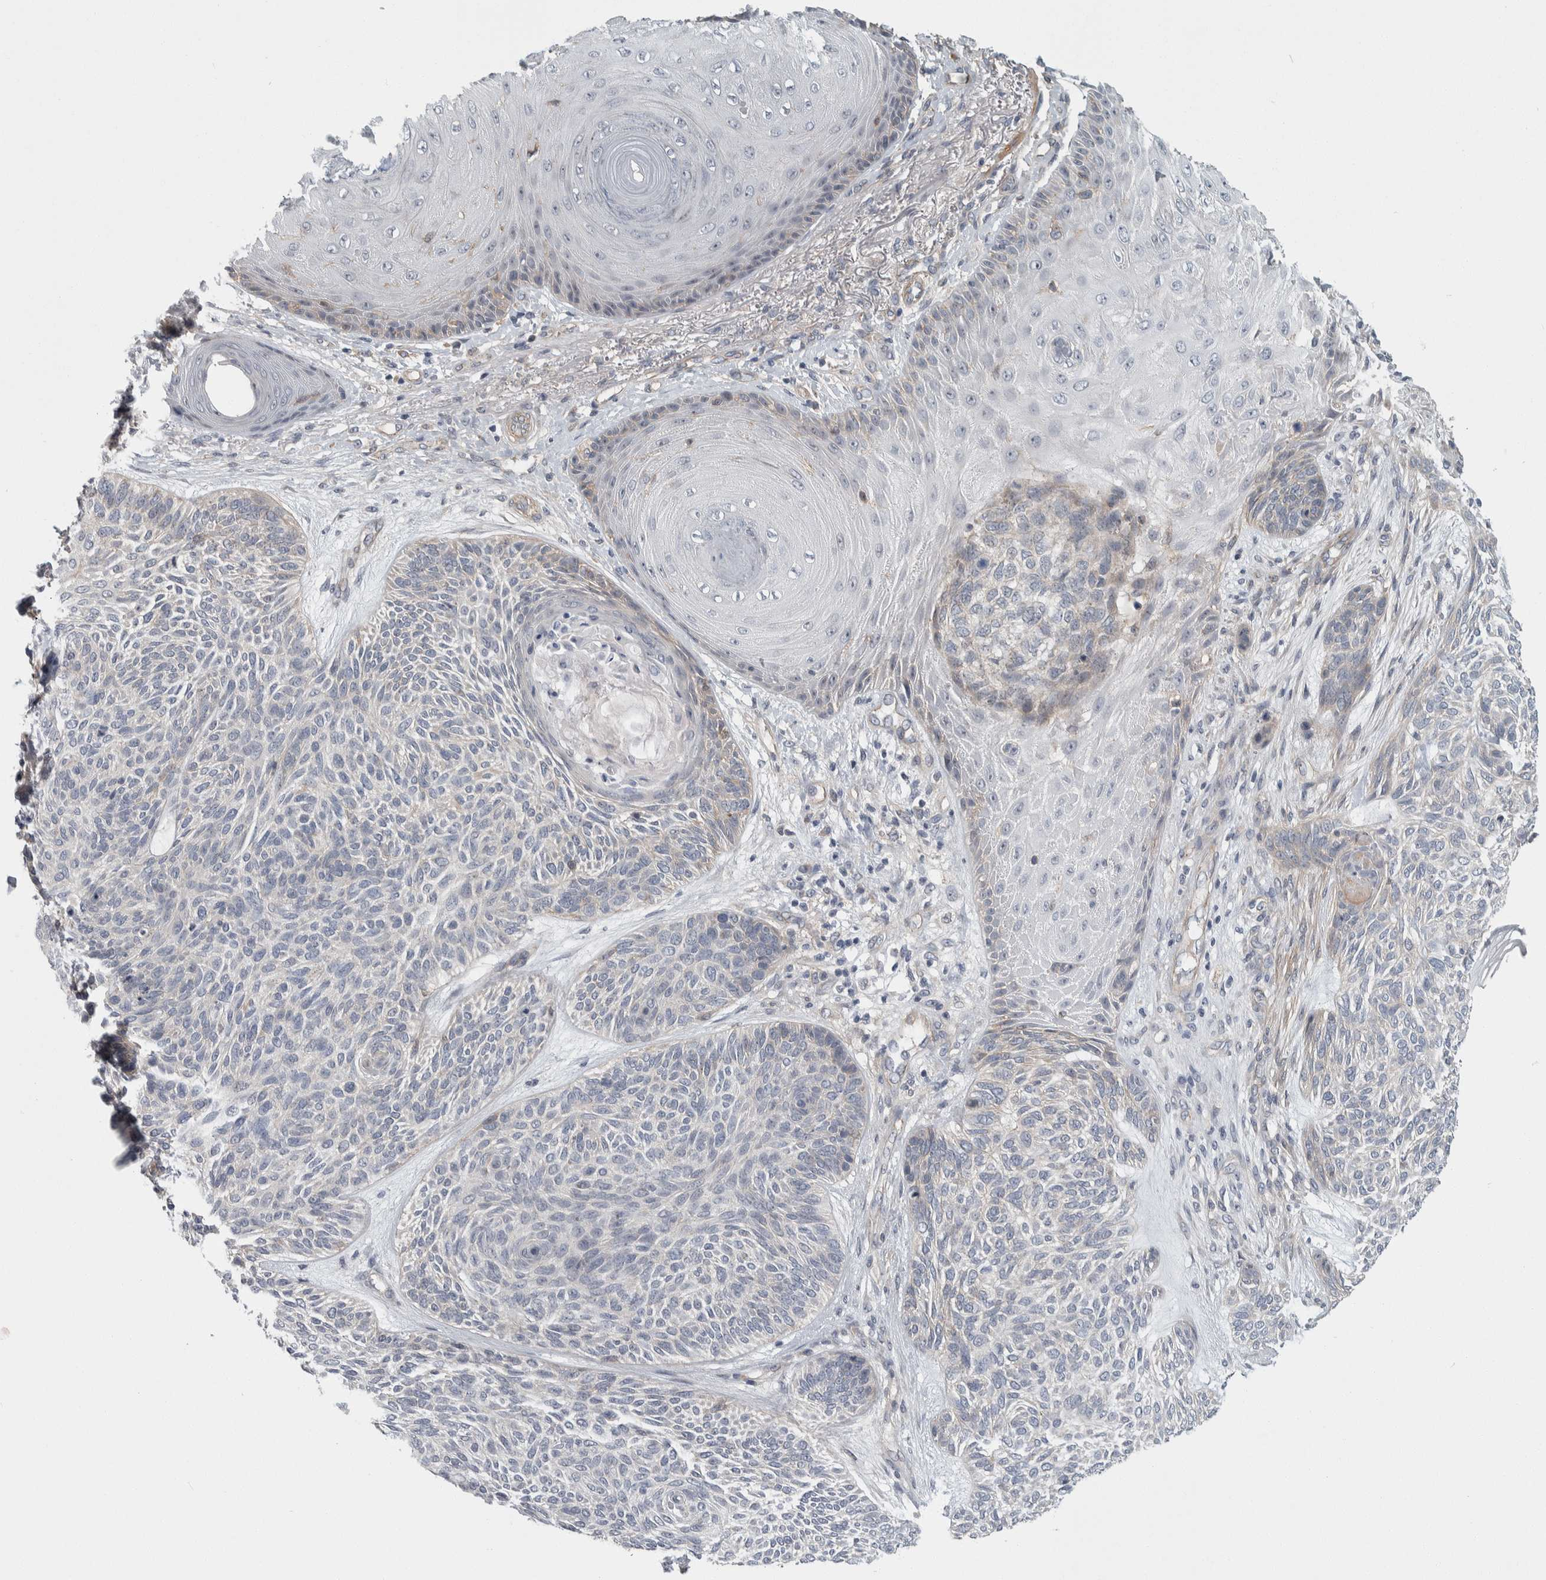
{"staining": {"intensity": "negative", "quantity": "none", "location": "none"}, "tissue": "skin cancer", "cell_type": "Tumor cells", "image_type": "cancer", "snomed": [{"axis": "morphology", "description": "Basal cell carcinoma"}, {"axis": "topography", "description": "Skin"}], "caption": "The histopathology image reveals no staining of tumor cells in skin cancer (basal cell carcinoma).", "gene": "KCNJ3", "patient": {"sex": "male", "age": 55}}